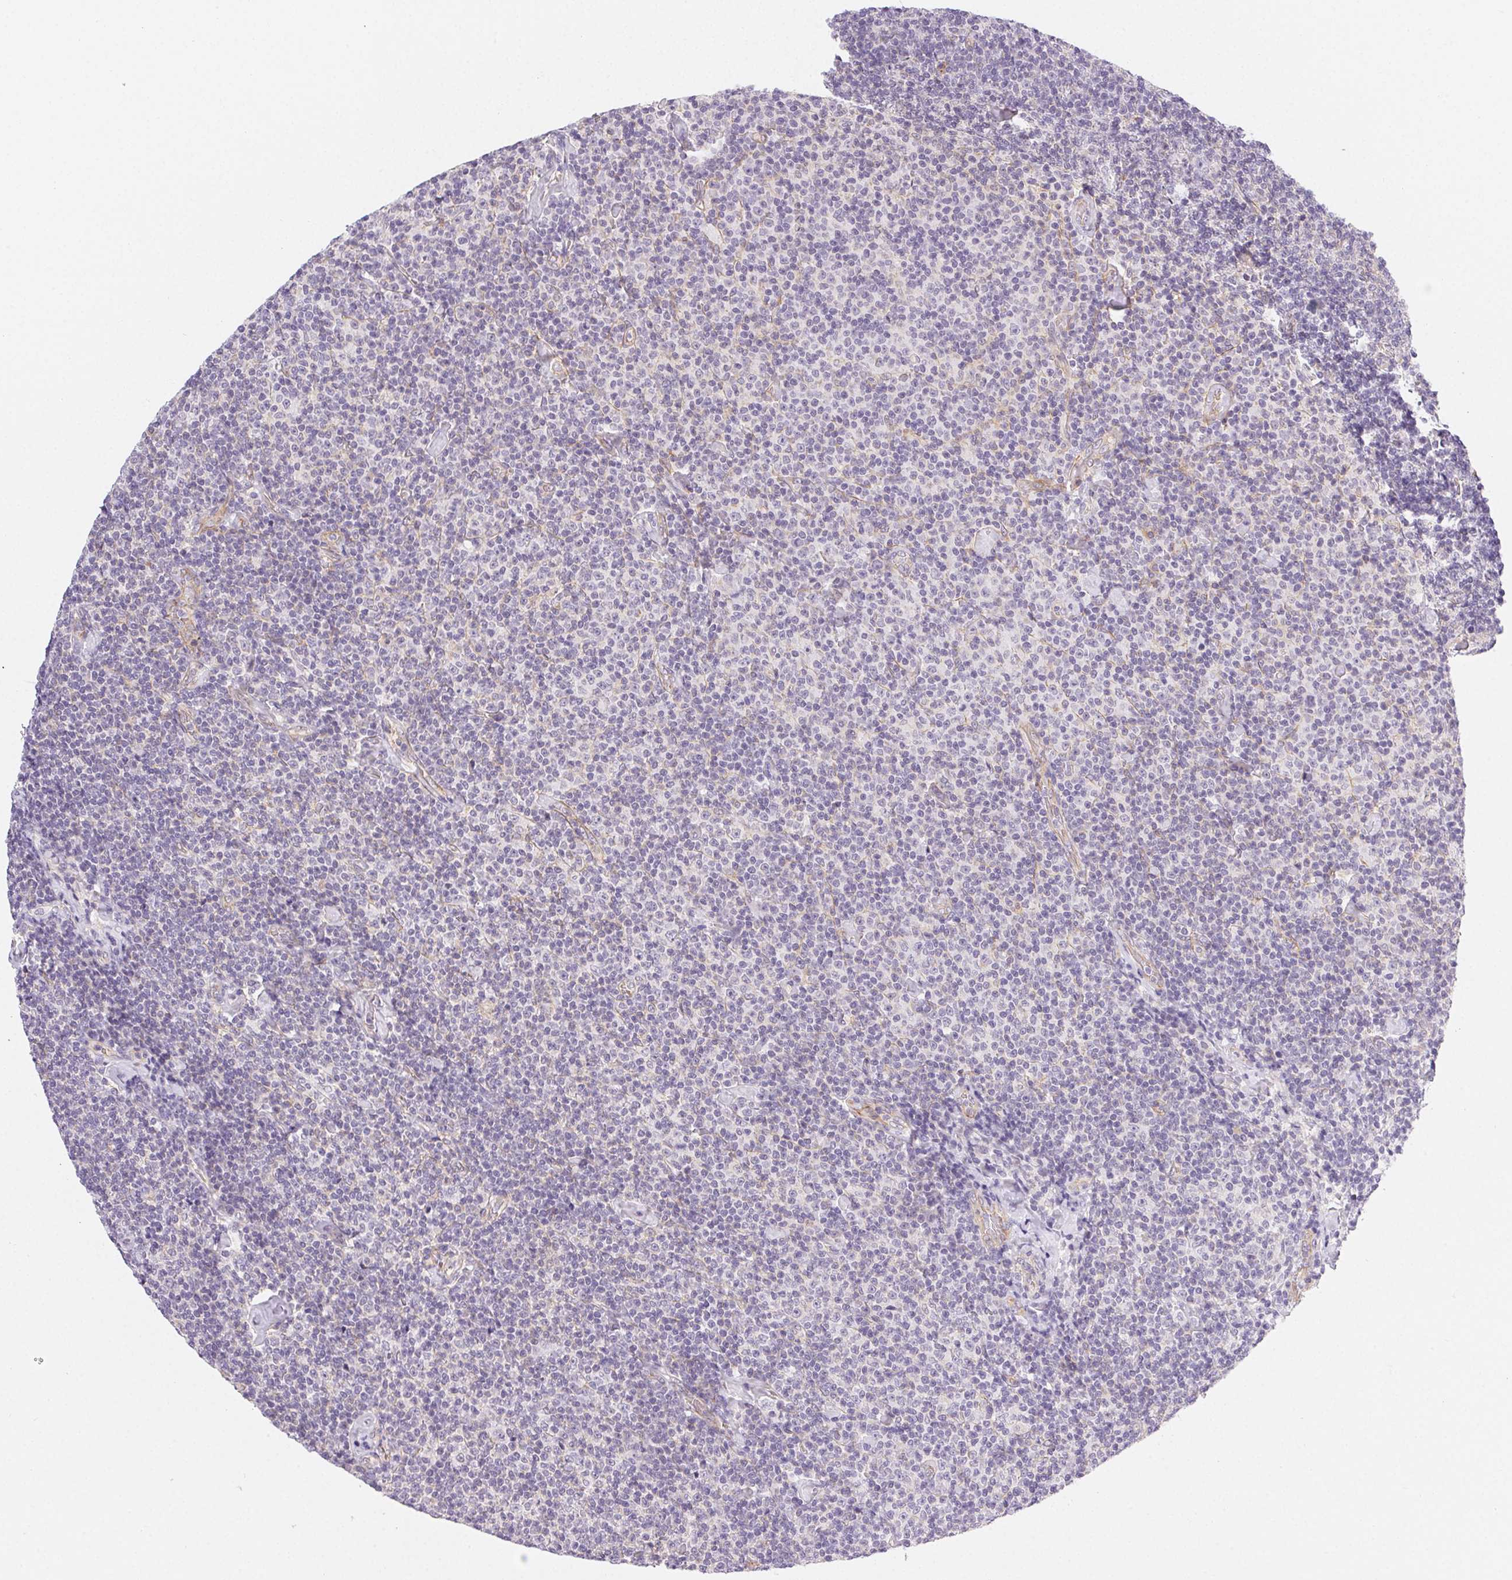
{"staining": {"intensity": "negative", "quantity": "none", "location": "none"}, "tissue": "lymphoma", "cell_type": "Tumor cells", "image_type": "cancer", "snomed": [{"axis": "morphology", "description": "Malignant lymphoma, non-Hodgkin's type, Low grade"}, {"axis": "topography", "description": "Lymph node"}], "caption": "Photomicrograph shows no protein staining in tumor cells of lymphoma tissue. (DAB immunohistochemistry visualized using brightfield microscopy, high magnification).", "gene": "CSN1S1", "patient": {"sex": "male", "age": 81}}